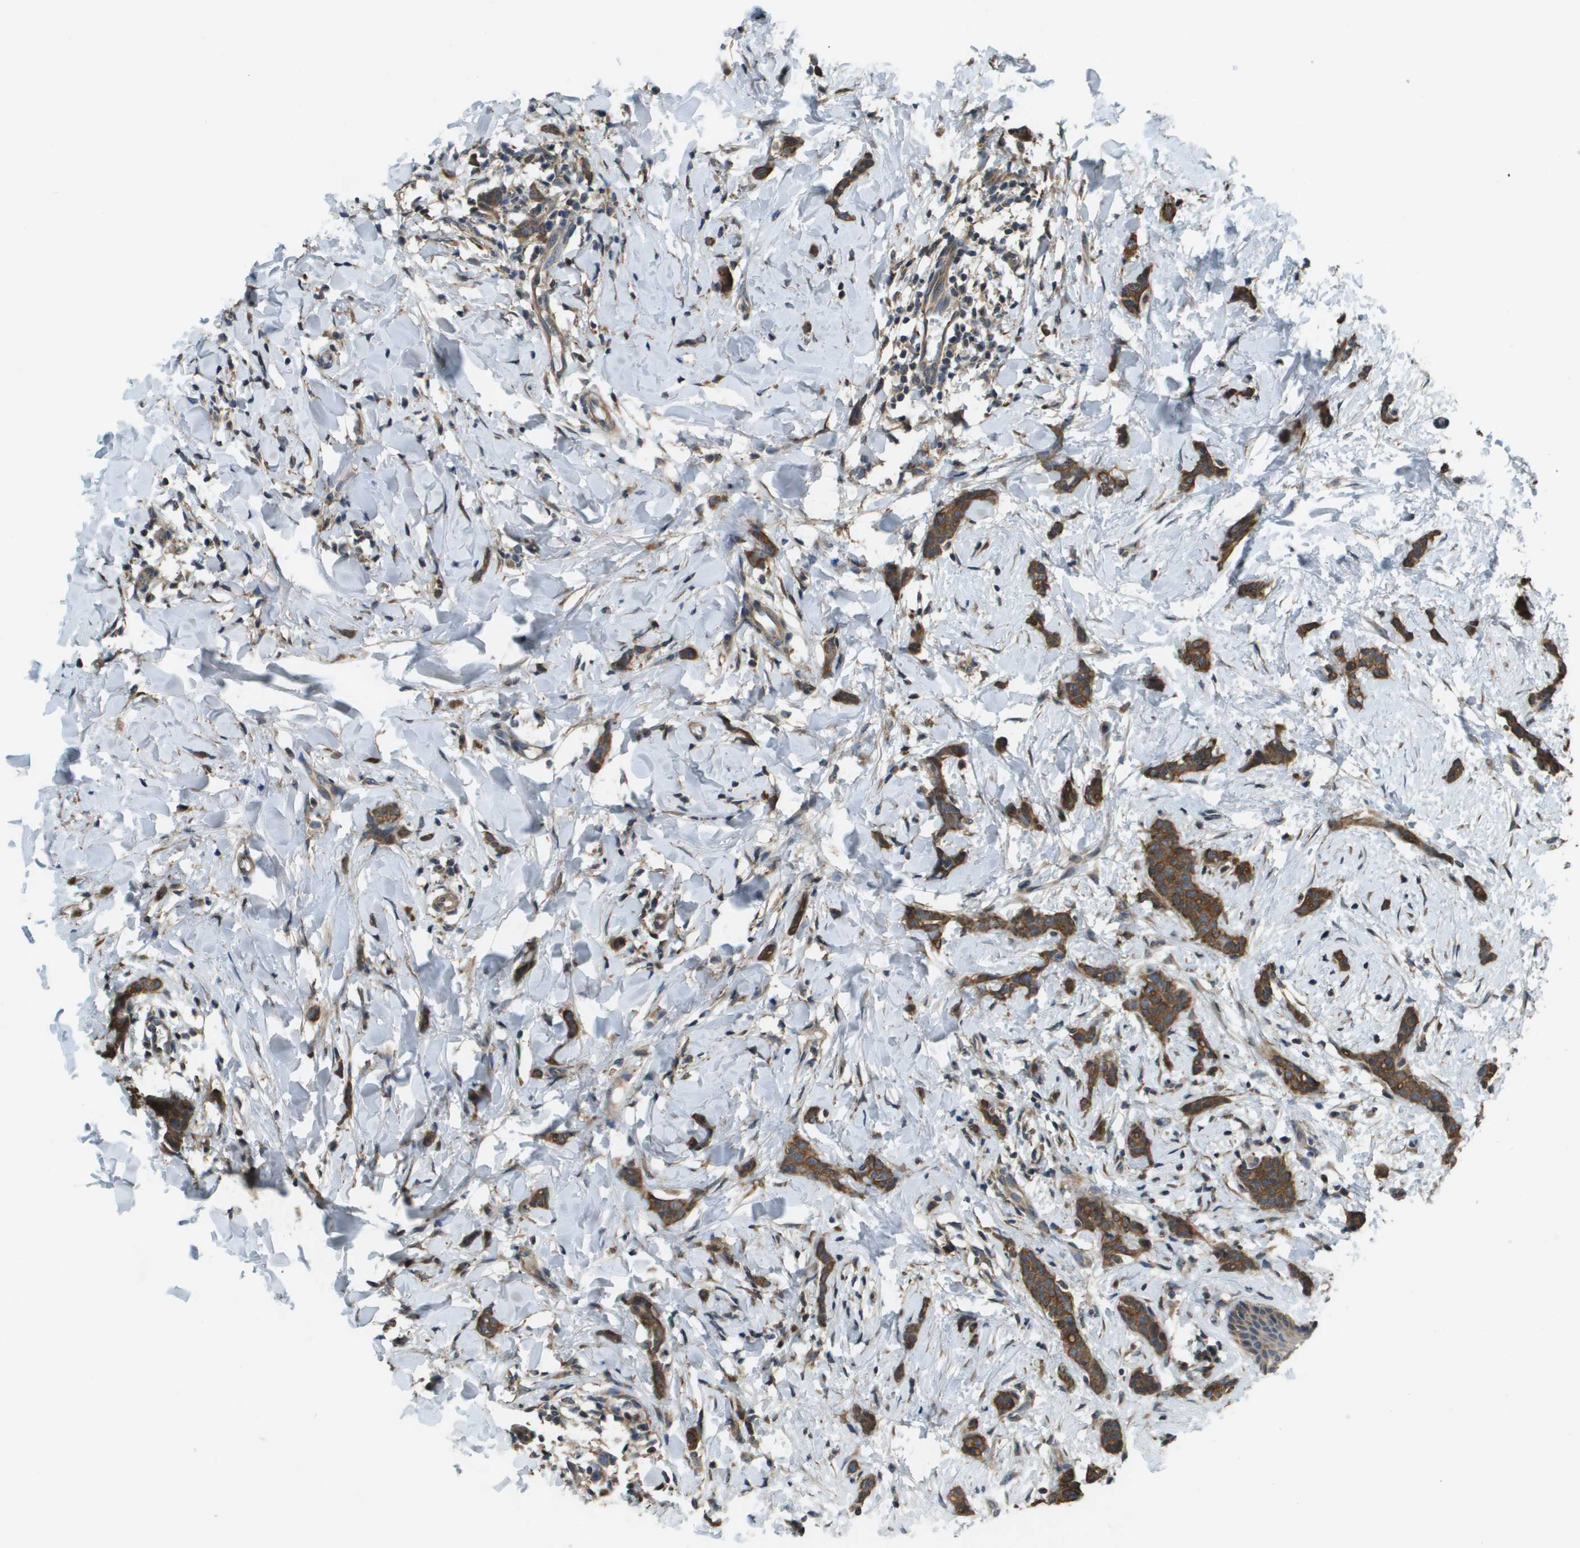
{"staining": {"intensity": "strong", "quantity": ">75%", "location": "cytoplasmic/membranous"}, "tissue": "breast cancer", "cell_type": "Tumor cells", "image_type": "cancer", "snomed": [{"axis": "morphology", "description": "Lobular carcinoma"}, {"axis": "topography", "description": "Skin"}, {"axis": "topography", "description": "Breast"}], "caption": "A micrograph of human breast lobular carcinoma stained for a protein shows strong cytoplasmic/membranous brown staining in tumor cells.", "gene": "CDKN2C", "patient": {"sex": "female", "age": 46}}